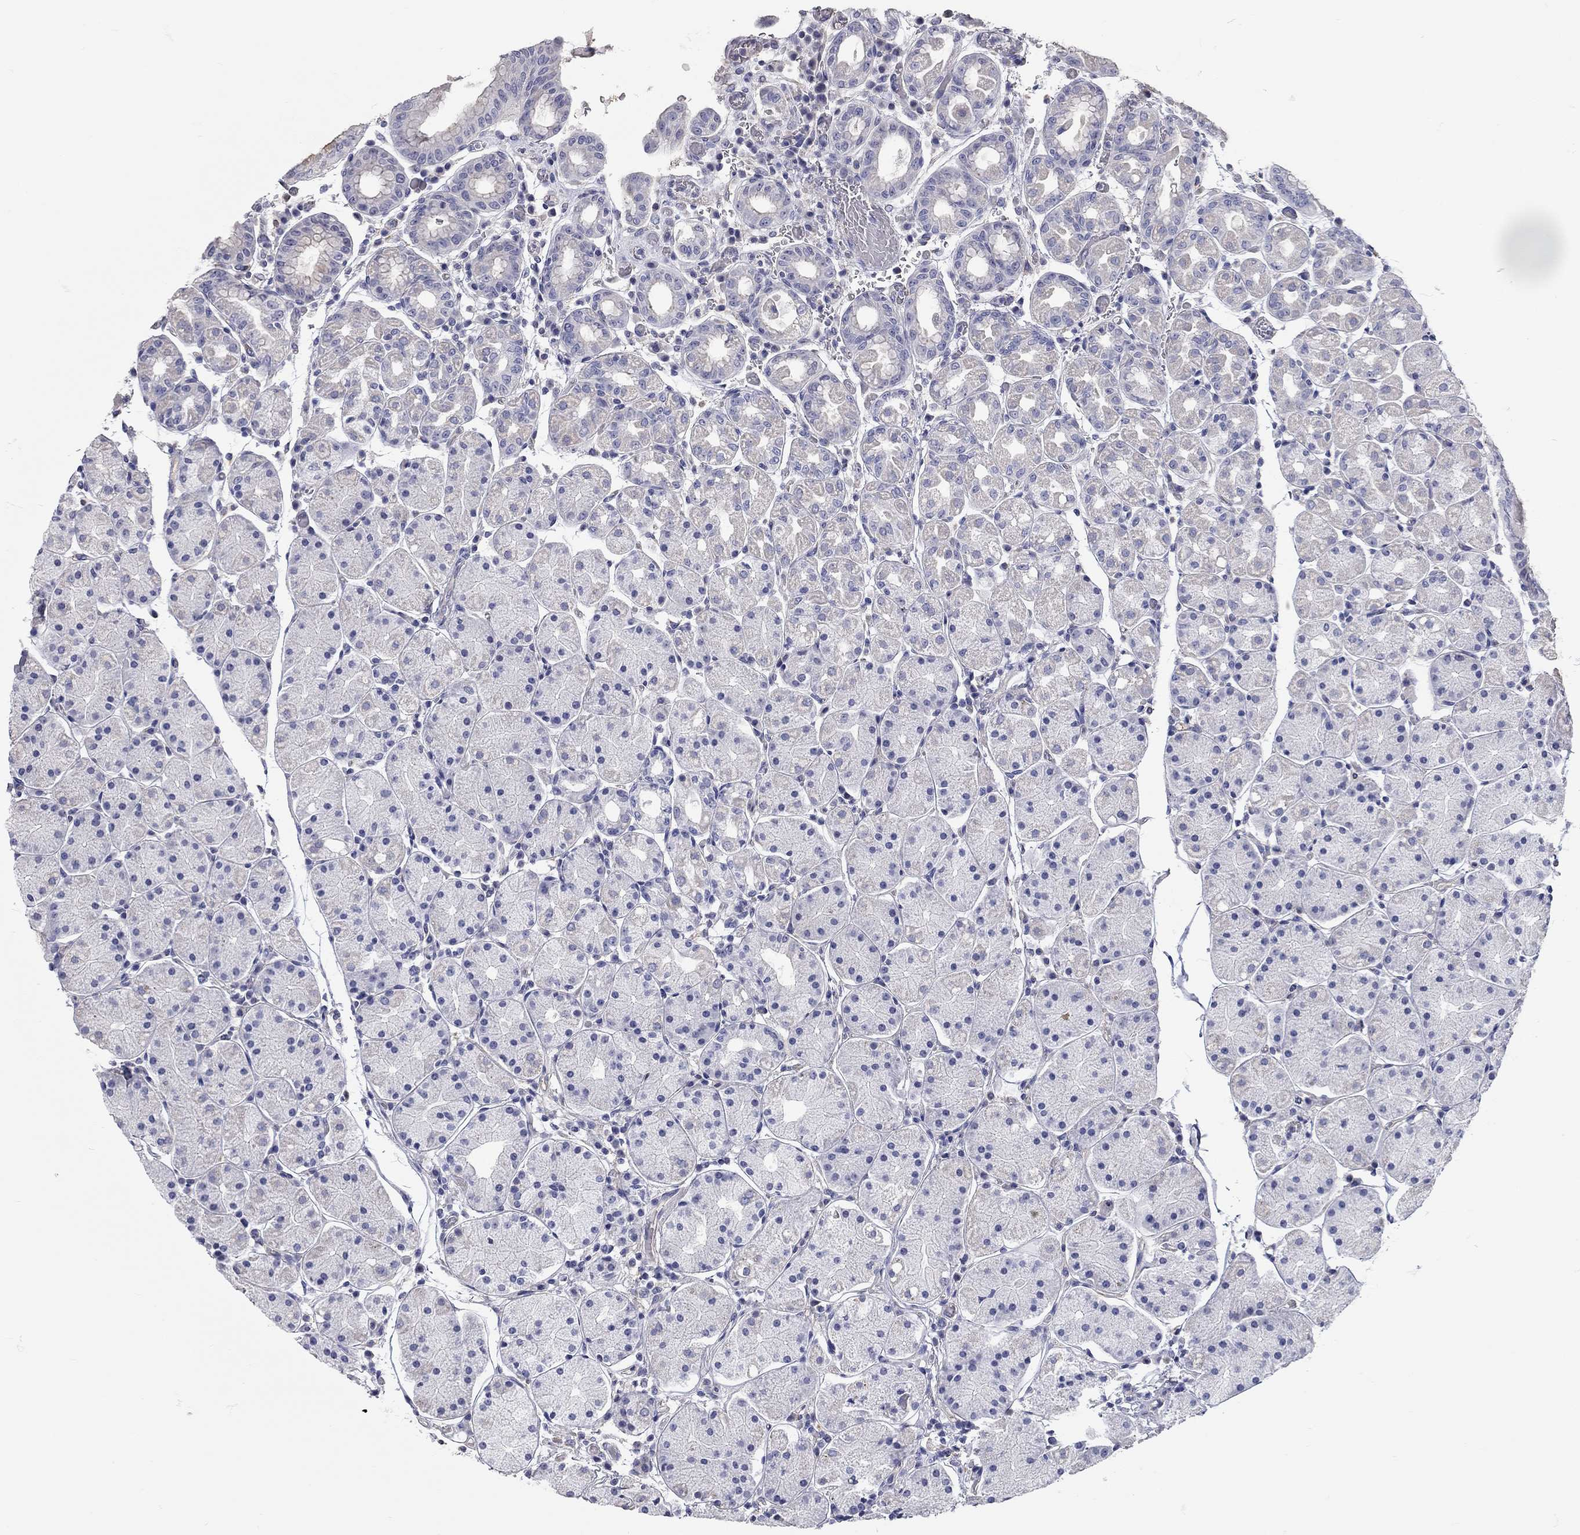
{"staining": {"intensity": "negative", "quantity": "none", "location": "none"}, "tissue": "stomach", "cell_type": "Glandular cells", "image_type": "normal", "snomed": [{"axis": "morphology", "description": "Normal tissue, NOS"}, {"axis": "topography", "description": "Stomach"}], "caption": "This histopathology image is of benign stomach stained with immunohistochemistry to label a protein in brown with the nuclei are counter-stained blue. There is no expression in glandular cells. (DAB (3,3'-diaminobenzidine) immunohistochemistry (IHC) with hematoxylin counter stain).", "gene": "C10orf90", "patient": {"sex": "male", "age": 54}}